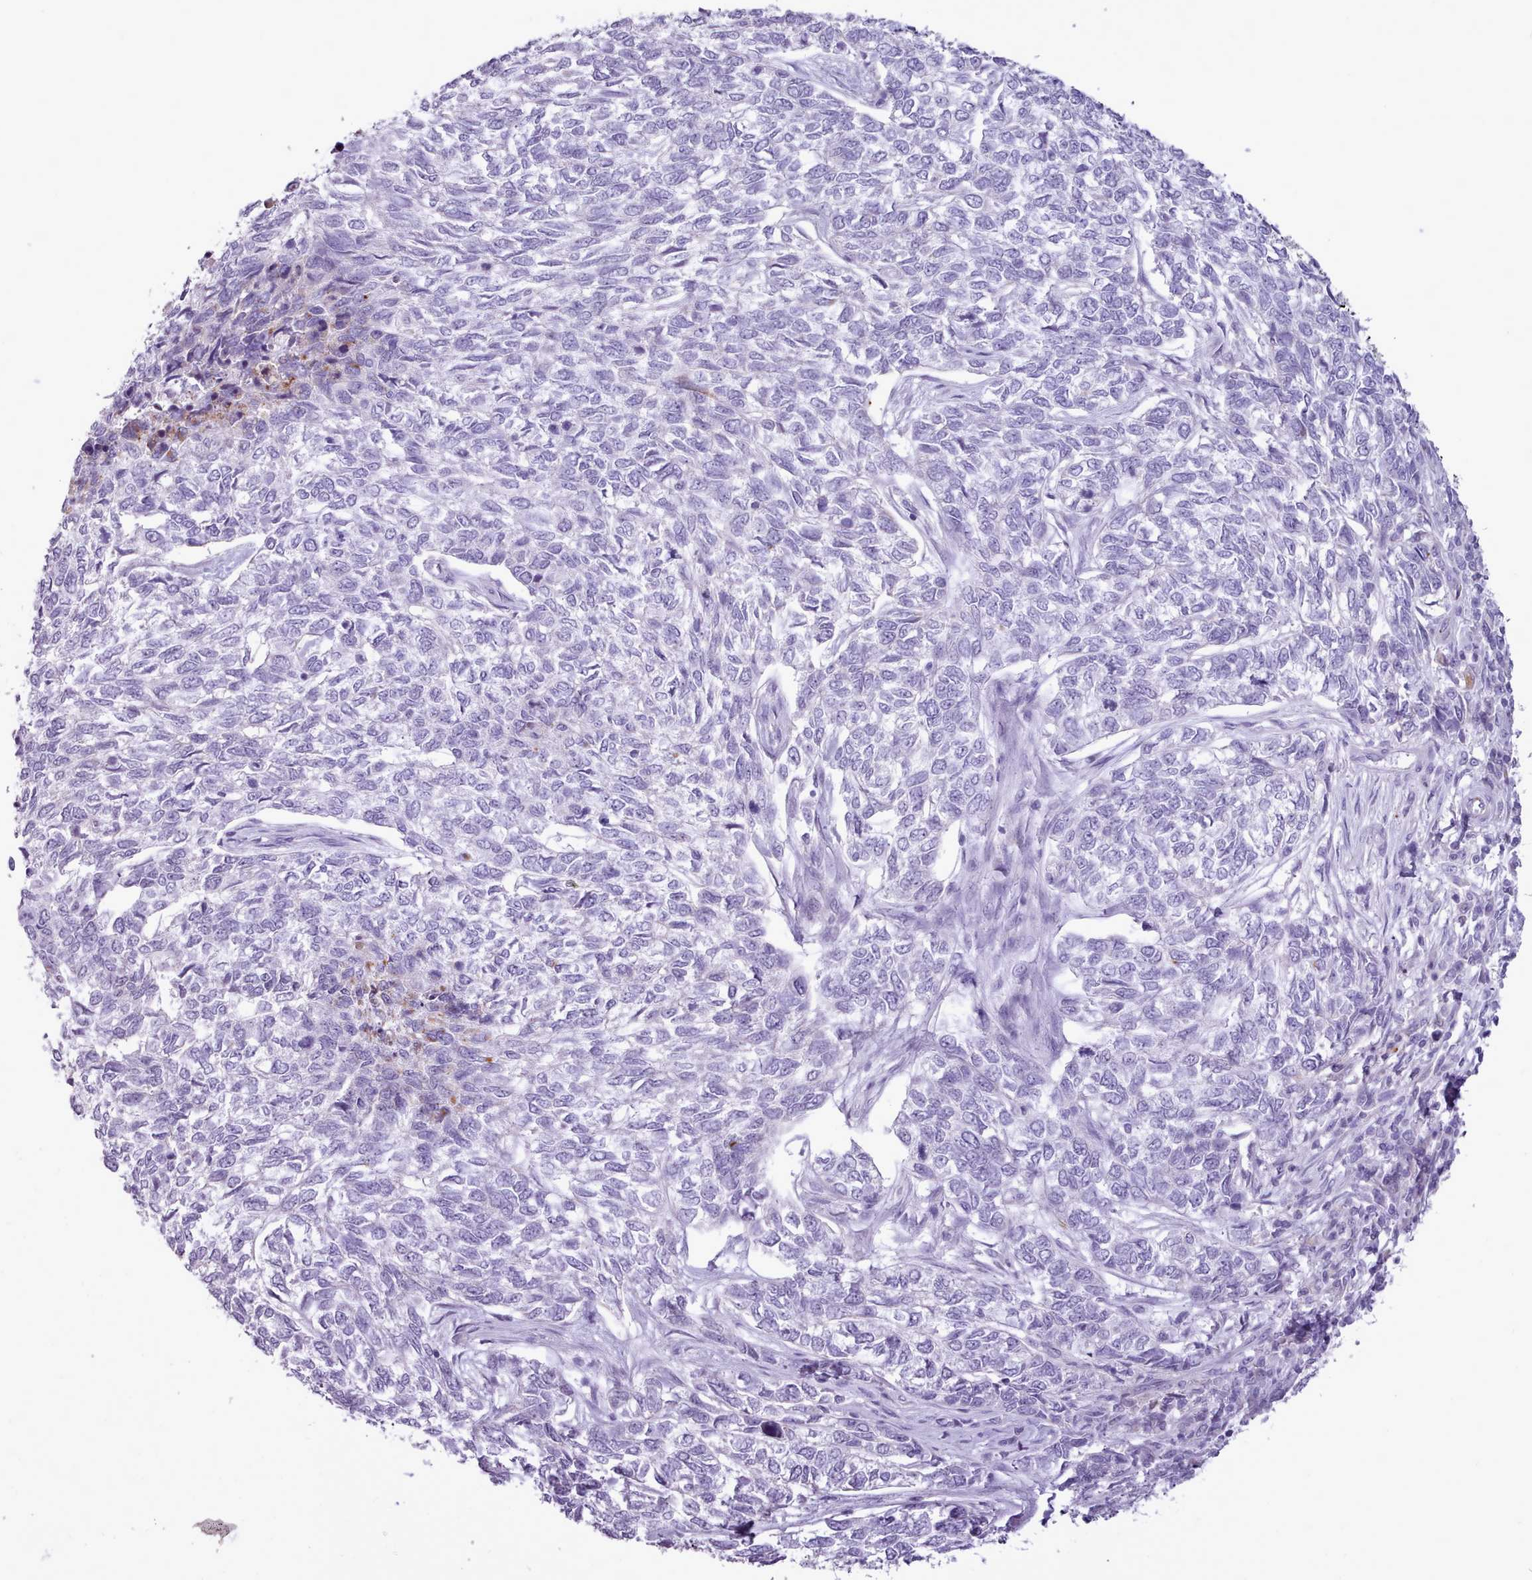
{"staining": {"intensity": "negative", "quantity": "none", "location": "none"}, "tissue": "skin cancer", "cell_type": "Tumor cells", "image_type": "cancer", "snomed": [{"axis": "morphology", "description": "Basal cell carcinoma"}, {"axis": "topography", "description": "Skin"}], "caption": "Immunohistochemistry (IHC) micrograph of neoplastic tissue: basal cell carcinoma (skin) stained with DAB (3,3'-diaminobenzidine) shows no significant protein staining in tumor cells.", "gene": "ATRAID", "patient": {"sex": "female", "age": 65}}